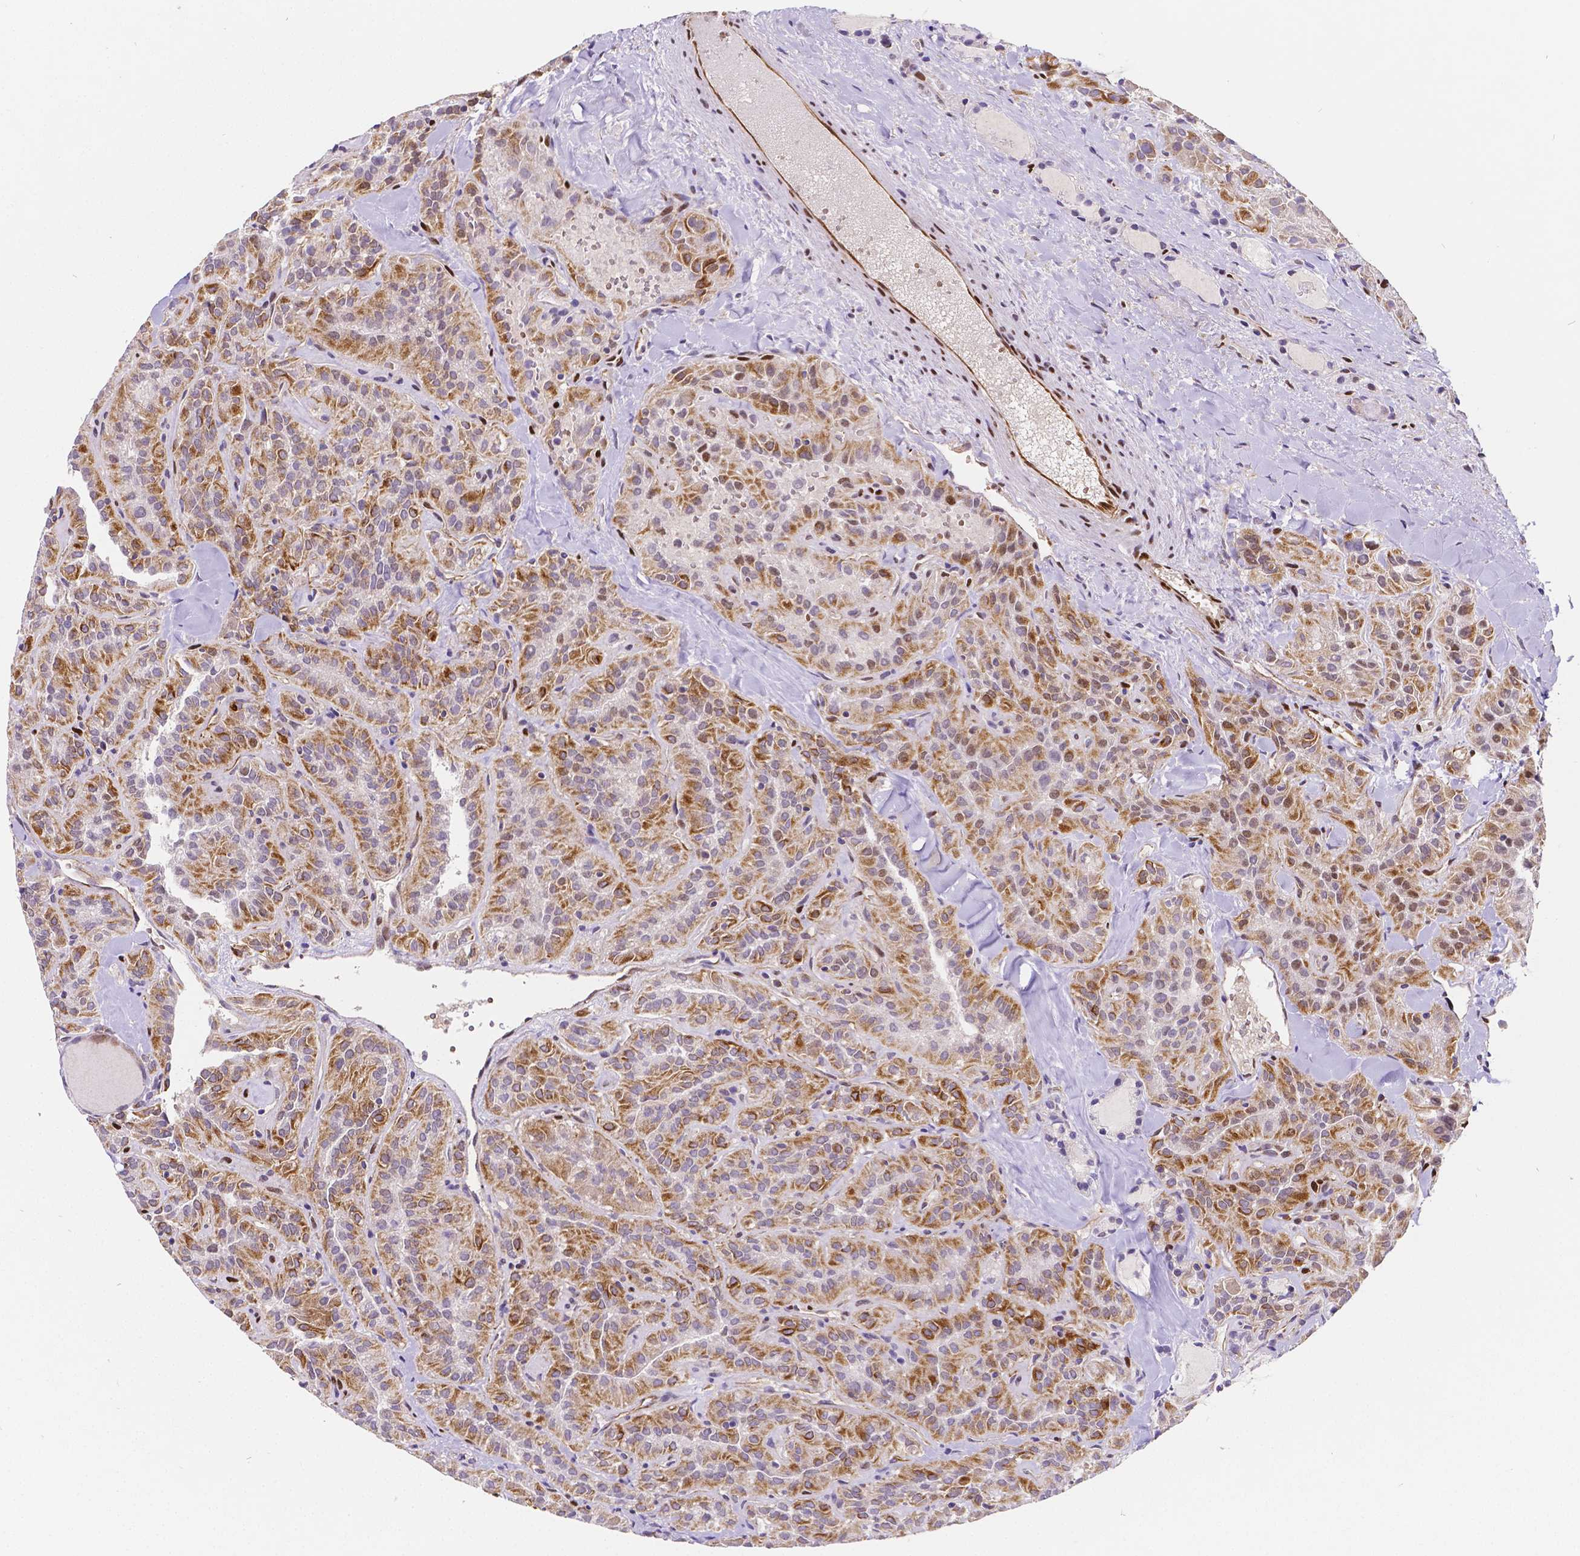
{"staining": {"intensity": "moderate", "quantity": "25%-75%", "location": "cytoplasmic/membranous"}, "tissue": "thyroid cancer", "cell_type": "Tumor cells", "image_type": "cancer", "snomed": [{"axis": "morphology", "description": "Papillary adenocarcinoma, NOS"}, {"axis": "topography", "description": "Thyroid gland"}], "caption": "Human thyroid cancer stained with a protein marker displays moderate staining in tumor cells.", "gene": "MEF2C", "patient": {"sex": "female", "age": 45}}